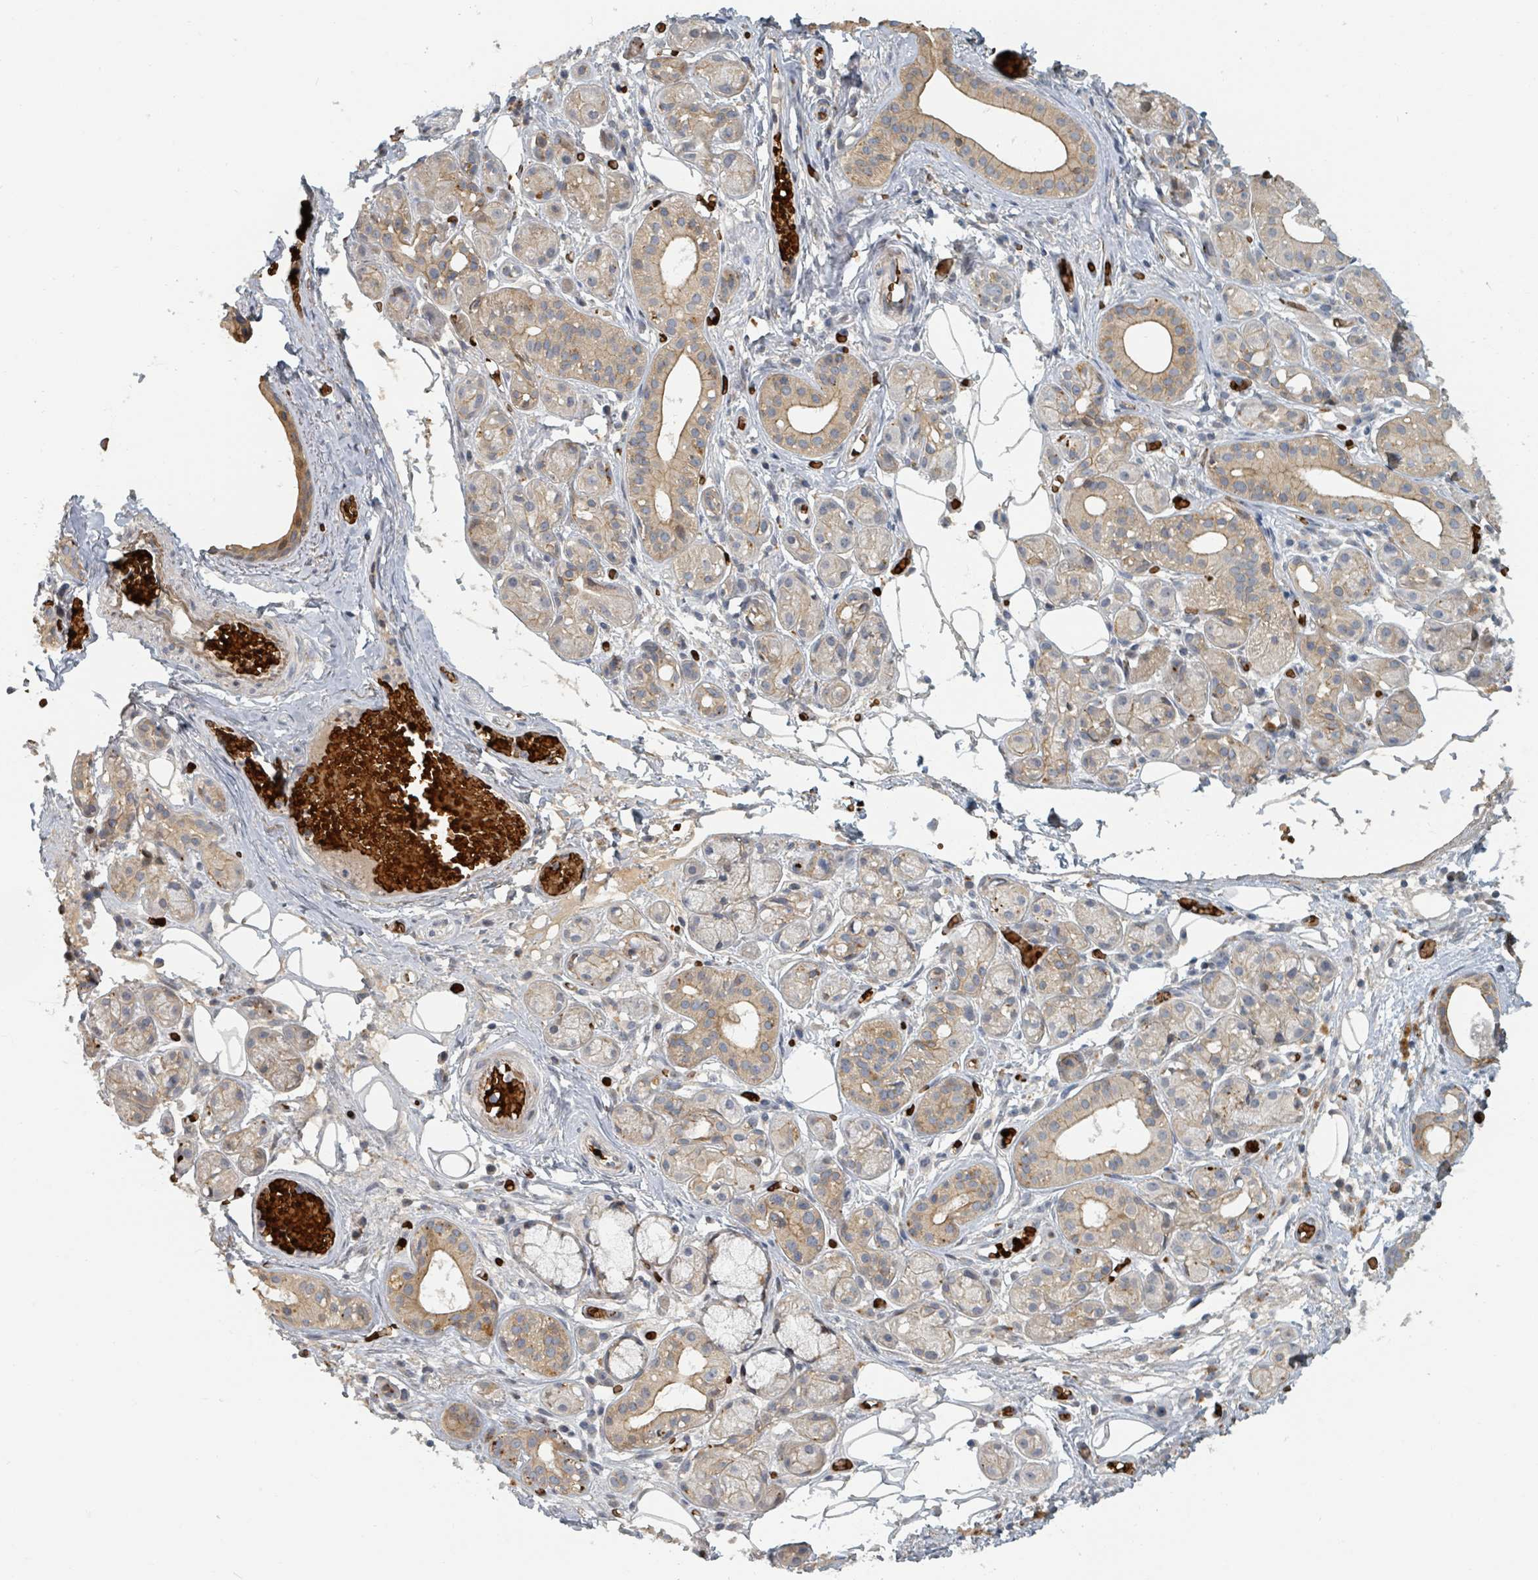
{"staining": {"intensity": "moderate", "quantity": "25%-75%", "location": "cytoplasmic/membranous"}, "tissue": "salivary gland", "cell_type": "Glandular cells", "image_type": "normal", "snomed": [{"axis": "morphology", "description": "Normal tissue, NOS"}, {"axis": "topography", "description": "Salivary gland"}], "caption": "Benign salivary gland was stained to show a protein in brown. There is medium levels of moderate cytoplasmic/membranous staining in approximately 25%-75% of glandular cells.", "gene": "TRPC4AP", "patient": {"sex": "male", "age": 82}}